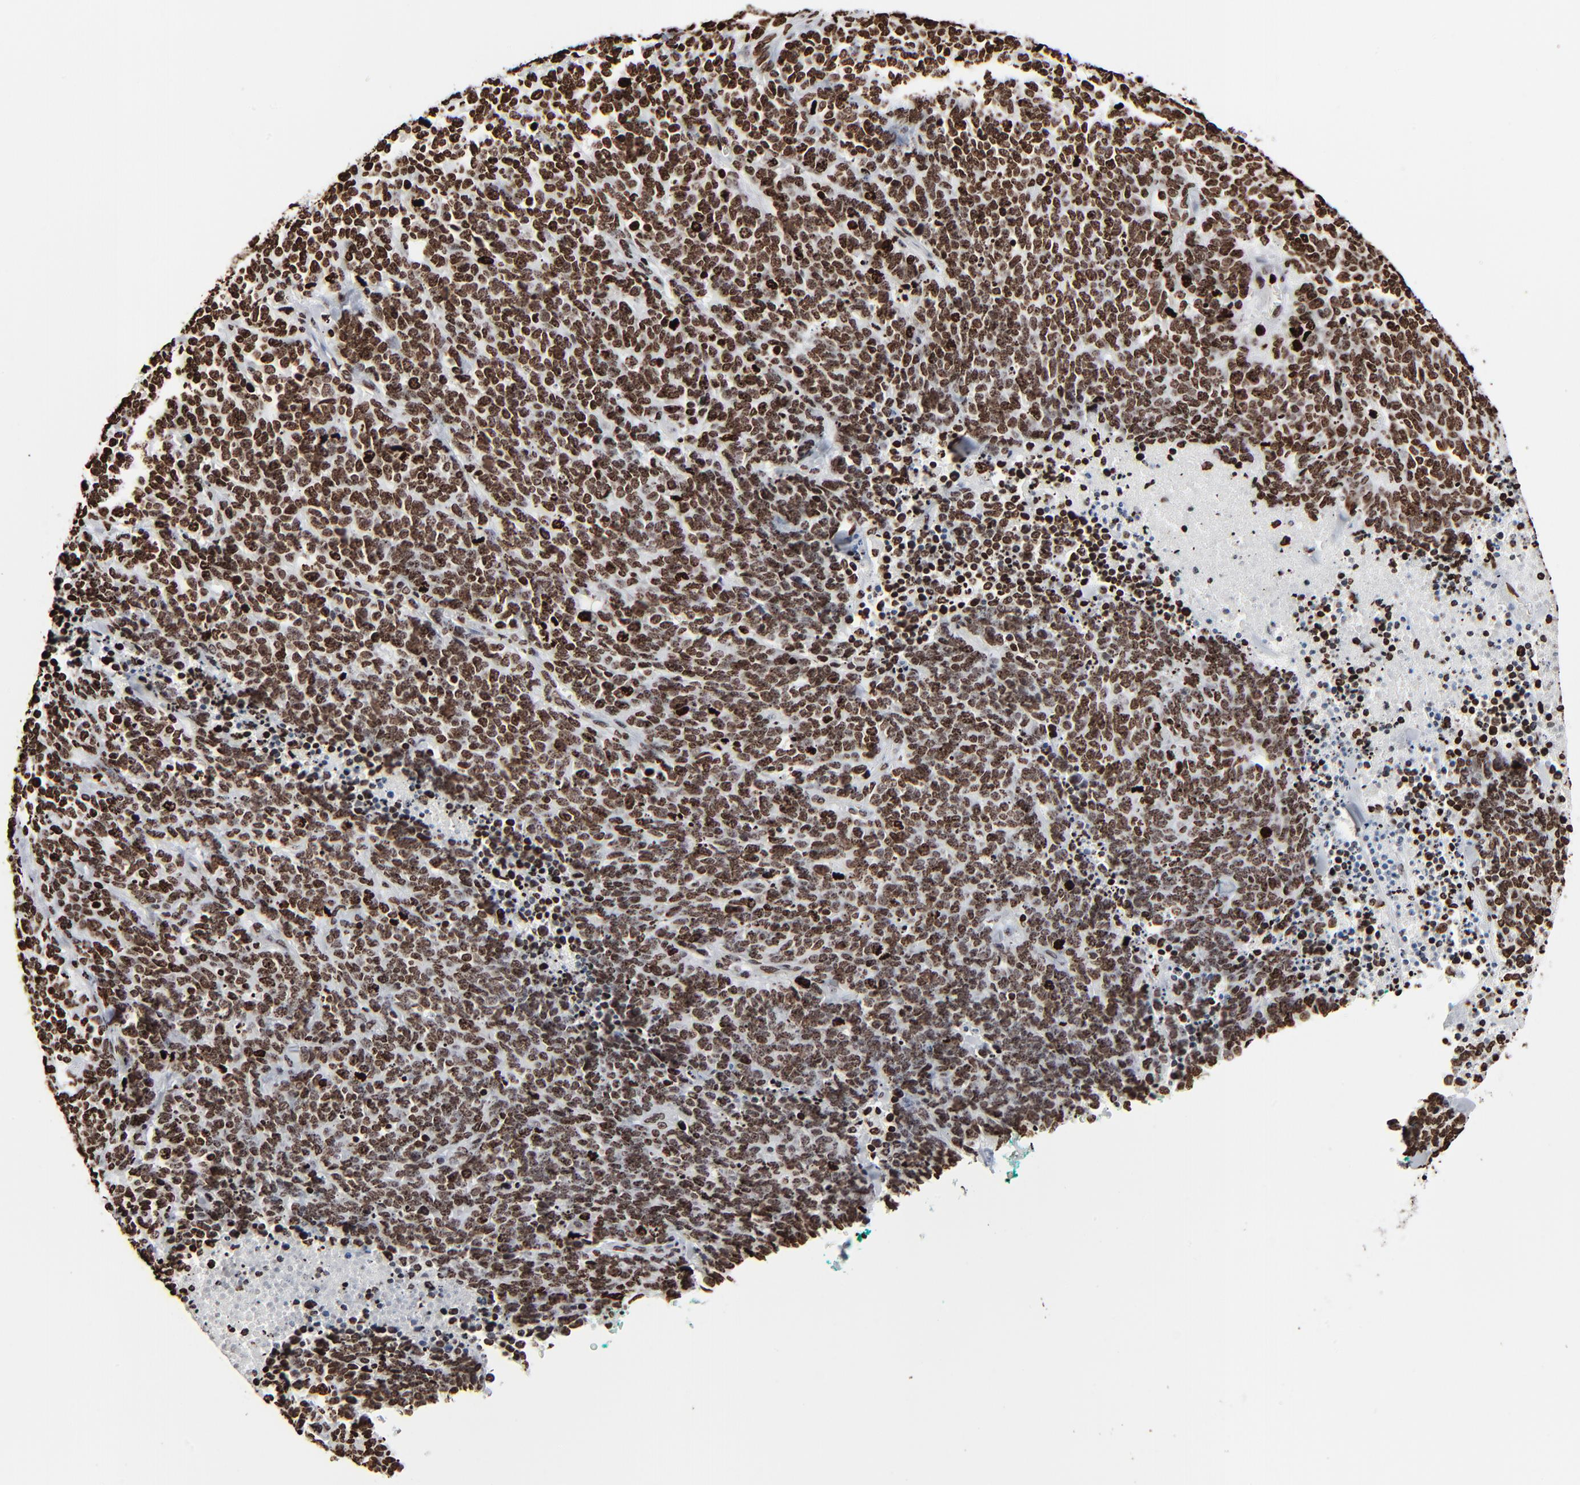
{"staining": {"intensity": "strong", "quantity": ">75%", "location": "nuclear"}, "tissue": "lung cancer", "cell_type": "Tumor cells", "image_type": "cancer", "snomed": [{"axis": "morphology", "description": "Neoplasm, malignant, NOS"}, {"axis": "topography", "description": "Lung"}], "caption": "A high-resolution micrograph shows IHC staining of lung malignant neoplasm, which reveals strong nuclear expression in approximately >75% of tumor cells.", "gene": "H3-4", "patient": {"sex": "female", "age": 58}}